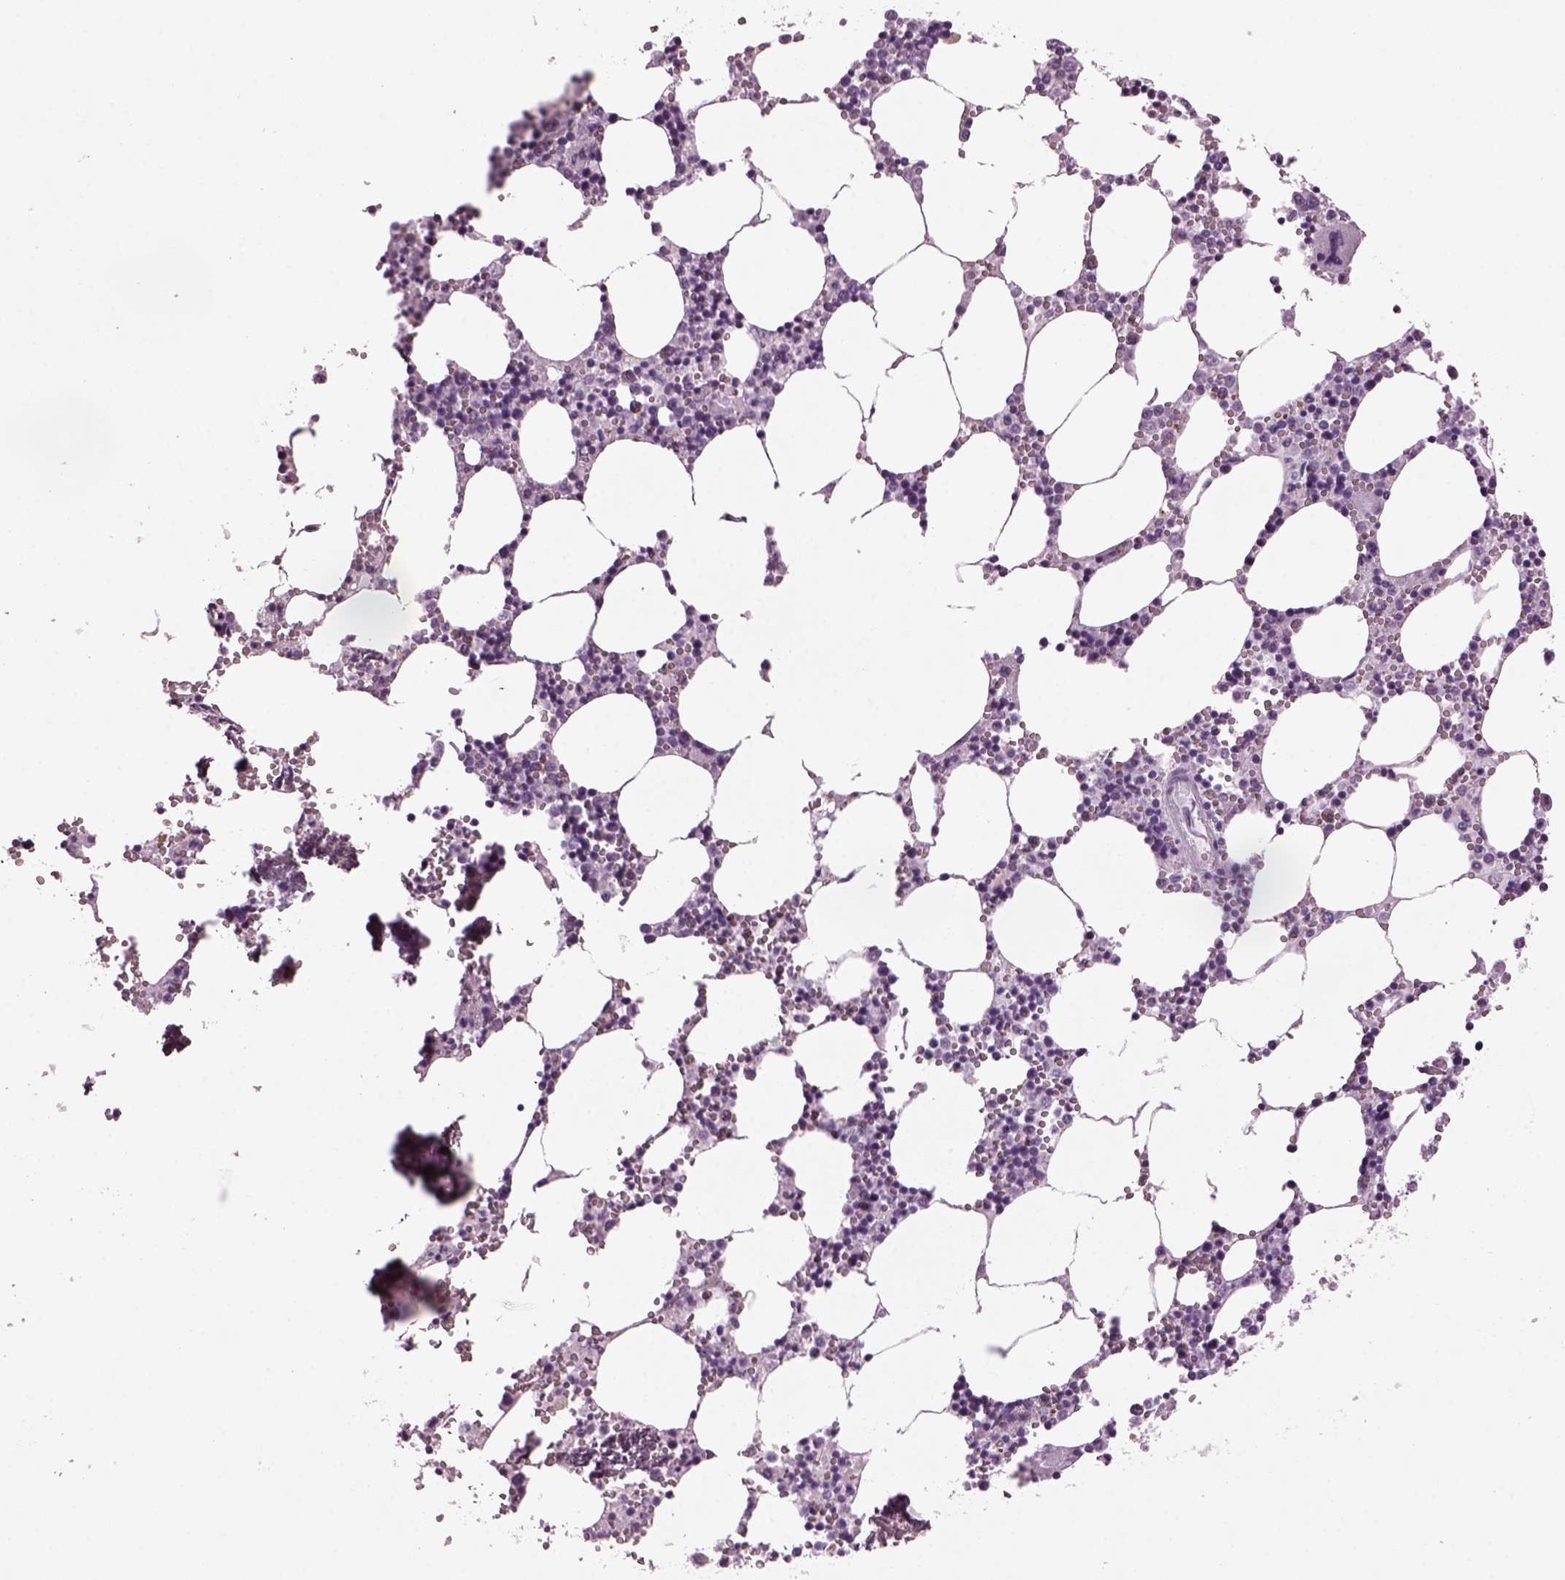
{"staining": {"intensity": "negative", "quantity": "none", "location": "none"}, "tissue": "bone marrow", "cell_type": "Hematopoietic cells", "image_type": "normal", "snomed": [{"axis": "morphology", "description": "Normal tissue, NOS"}, {"axis": "topography", "description": "Bone marrow"}], "caption": "A high-resolution micrograph shows immunohistochemistry (IHC) staining of normal bone marrow, which shows no significant staining in hematopoietic cells.", "gene": "KRTAP3", "patient": {"sex": "male", "age": 54}}